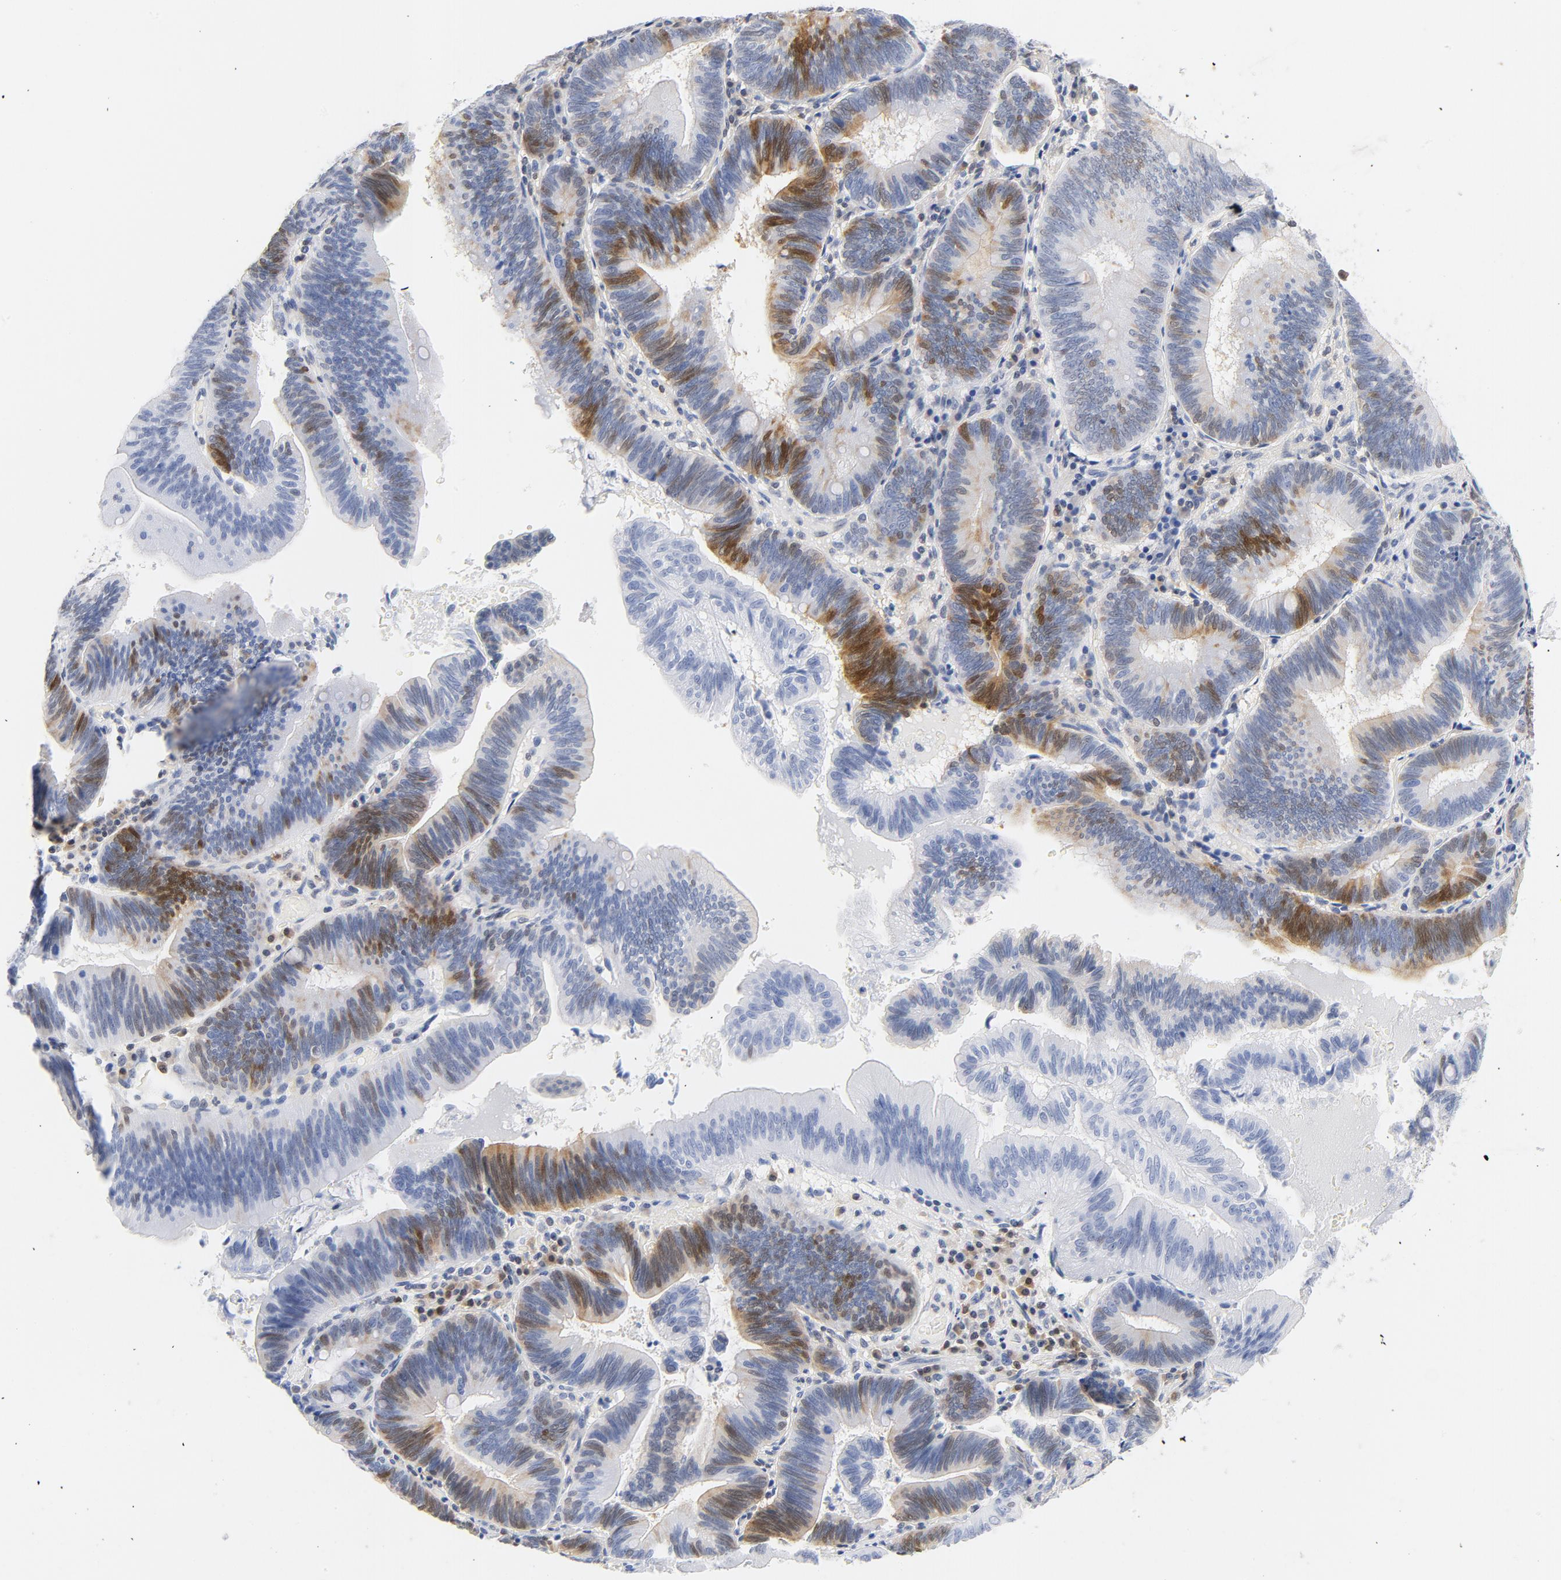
{"staining": {"intensity": "moderate", "quantity": "25%-75%", "location": "cytoplasmic/membranous,nuclear"}, "tissue": "pancreatic cancer", "cell_type": "Tumor cells", "image_type": "cancer", "snomed": [{"axis": "morphology", "description": "Adenocarcinoma, NOS"}, {"axis": "topography", "description": "Pancreas"}], "caption": "This photomicrograph shows IHC staining of pancreatic cancer (adenocarcinoma), with medium moderate cytoplasmic/membranous and nuclear positivity in approximately 25%-75% of tumor cells.", "gene": "CDKN1B", "patient": {"sex": "male", "age": 82}}